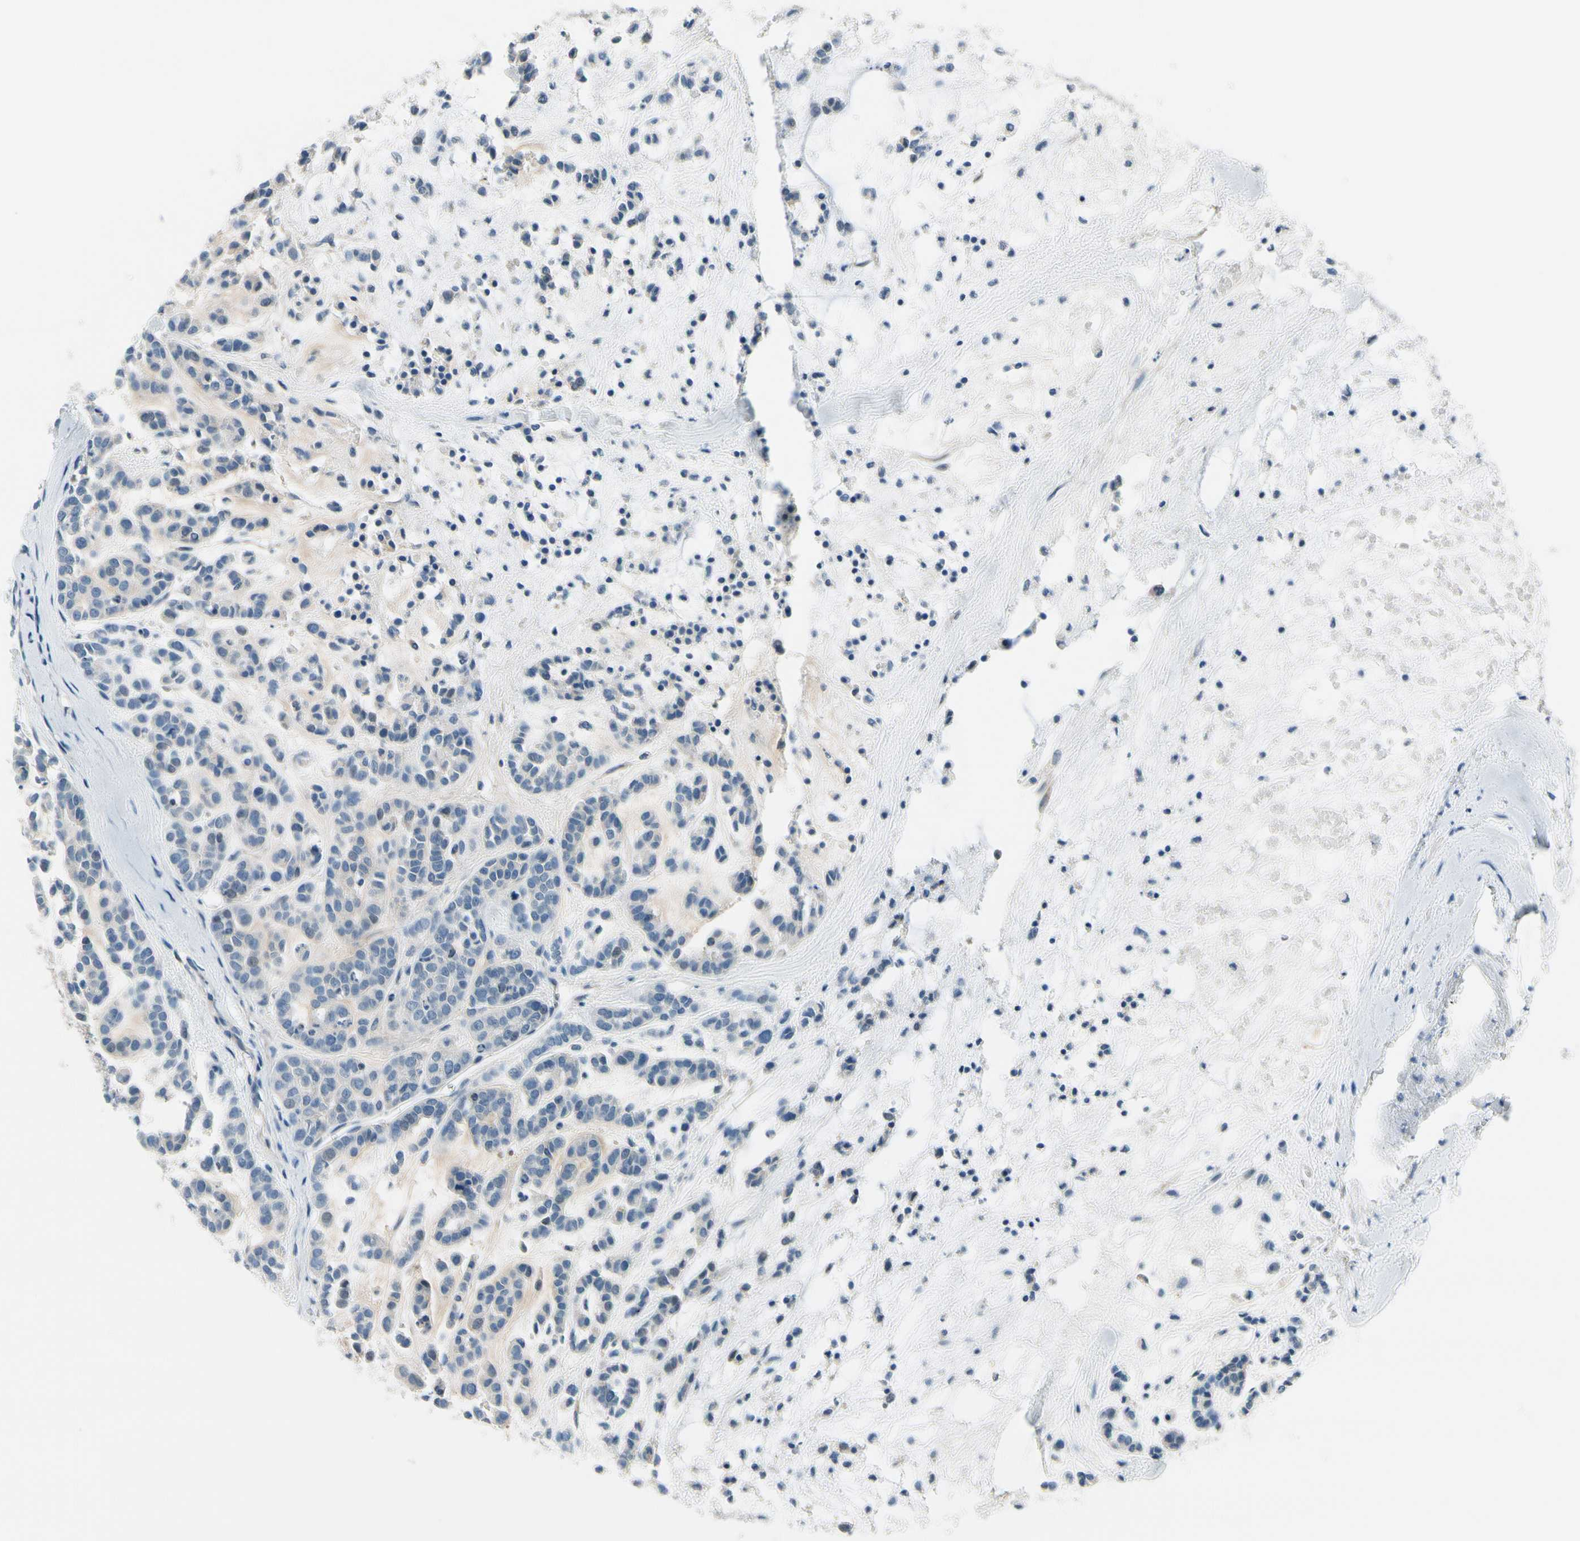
{"staining": {"intensity": "negative", "quantity": "none", "location": "none"}, "tissue": "head and neck cancer", "cell_type": "Tumor cells", "image_type": "cancer", "snomed": [{"axis": "morphology", "description": "Adenocarcinoma, NOS"}, {"axis": "morphology", "description": "Adenoma, NOS"}, {"axis": "topography", "description": "Head-Neck"}], "caption": "Image shows no significant protein staining in tumor cells of head and neck adenocarcinoma. The staining is performed using DAB (3,3'-diaminobenzidine) brown chromogen with nuclei counter-stained in using hematoxylin.", "gene": "FCER2", "patient": {"sex": "female", "age": 55}}